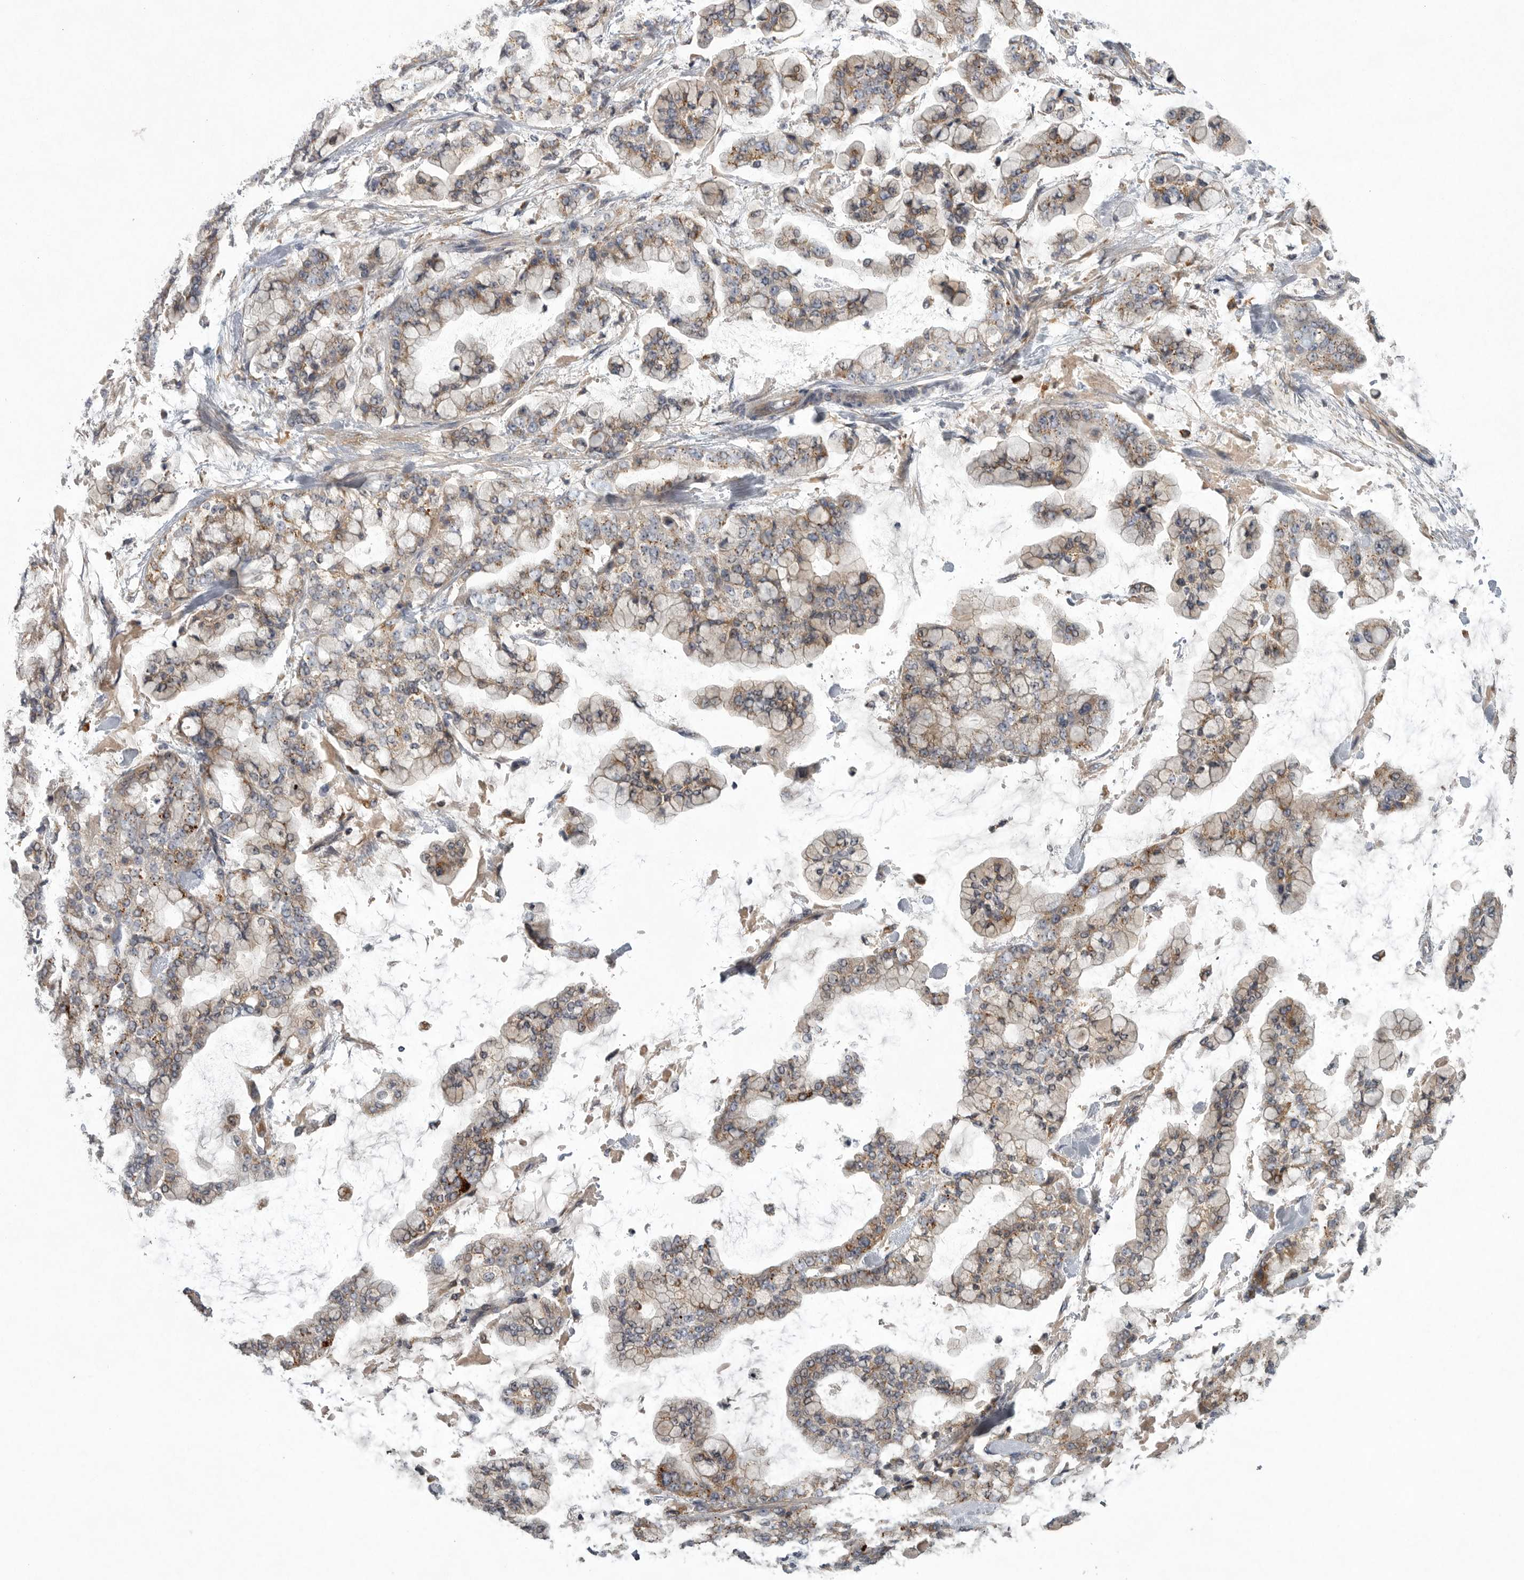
{"staining": {"intensity": "weak", "quantity": ">75%", "location": "cytoplasmic/membranous"}, "tissue": "stomach cancer", "cell_type": "Tumor cells", "image_type": "cancer", "snomed": [{"axis": "morphology", "description": "Normal tissue, NOS"}, {"axis": "morphology", "description": "Adenocarcinoma, NOS"}, {"axis": "topography", "description": "Stomach, upper"}, {"axis": "topography", "description": "Stomach"}], "caption": "Human stomach cancer (adenocarcinoma) stained with a brown dye exhibits weak cytoplasmic/membranous positive expression in approximately >75% of tumor cells.", "gene": "LAMTOR3", "patient": {"sex": "male", "age": 76}}